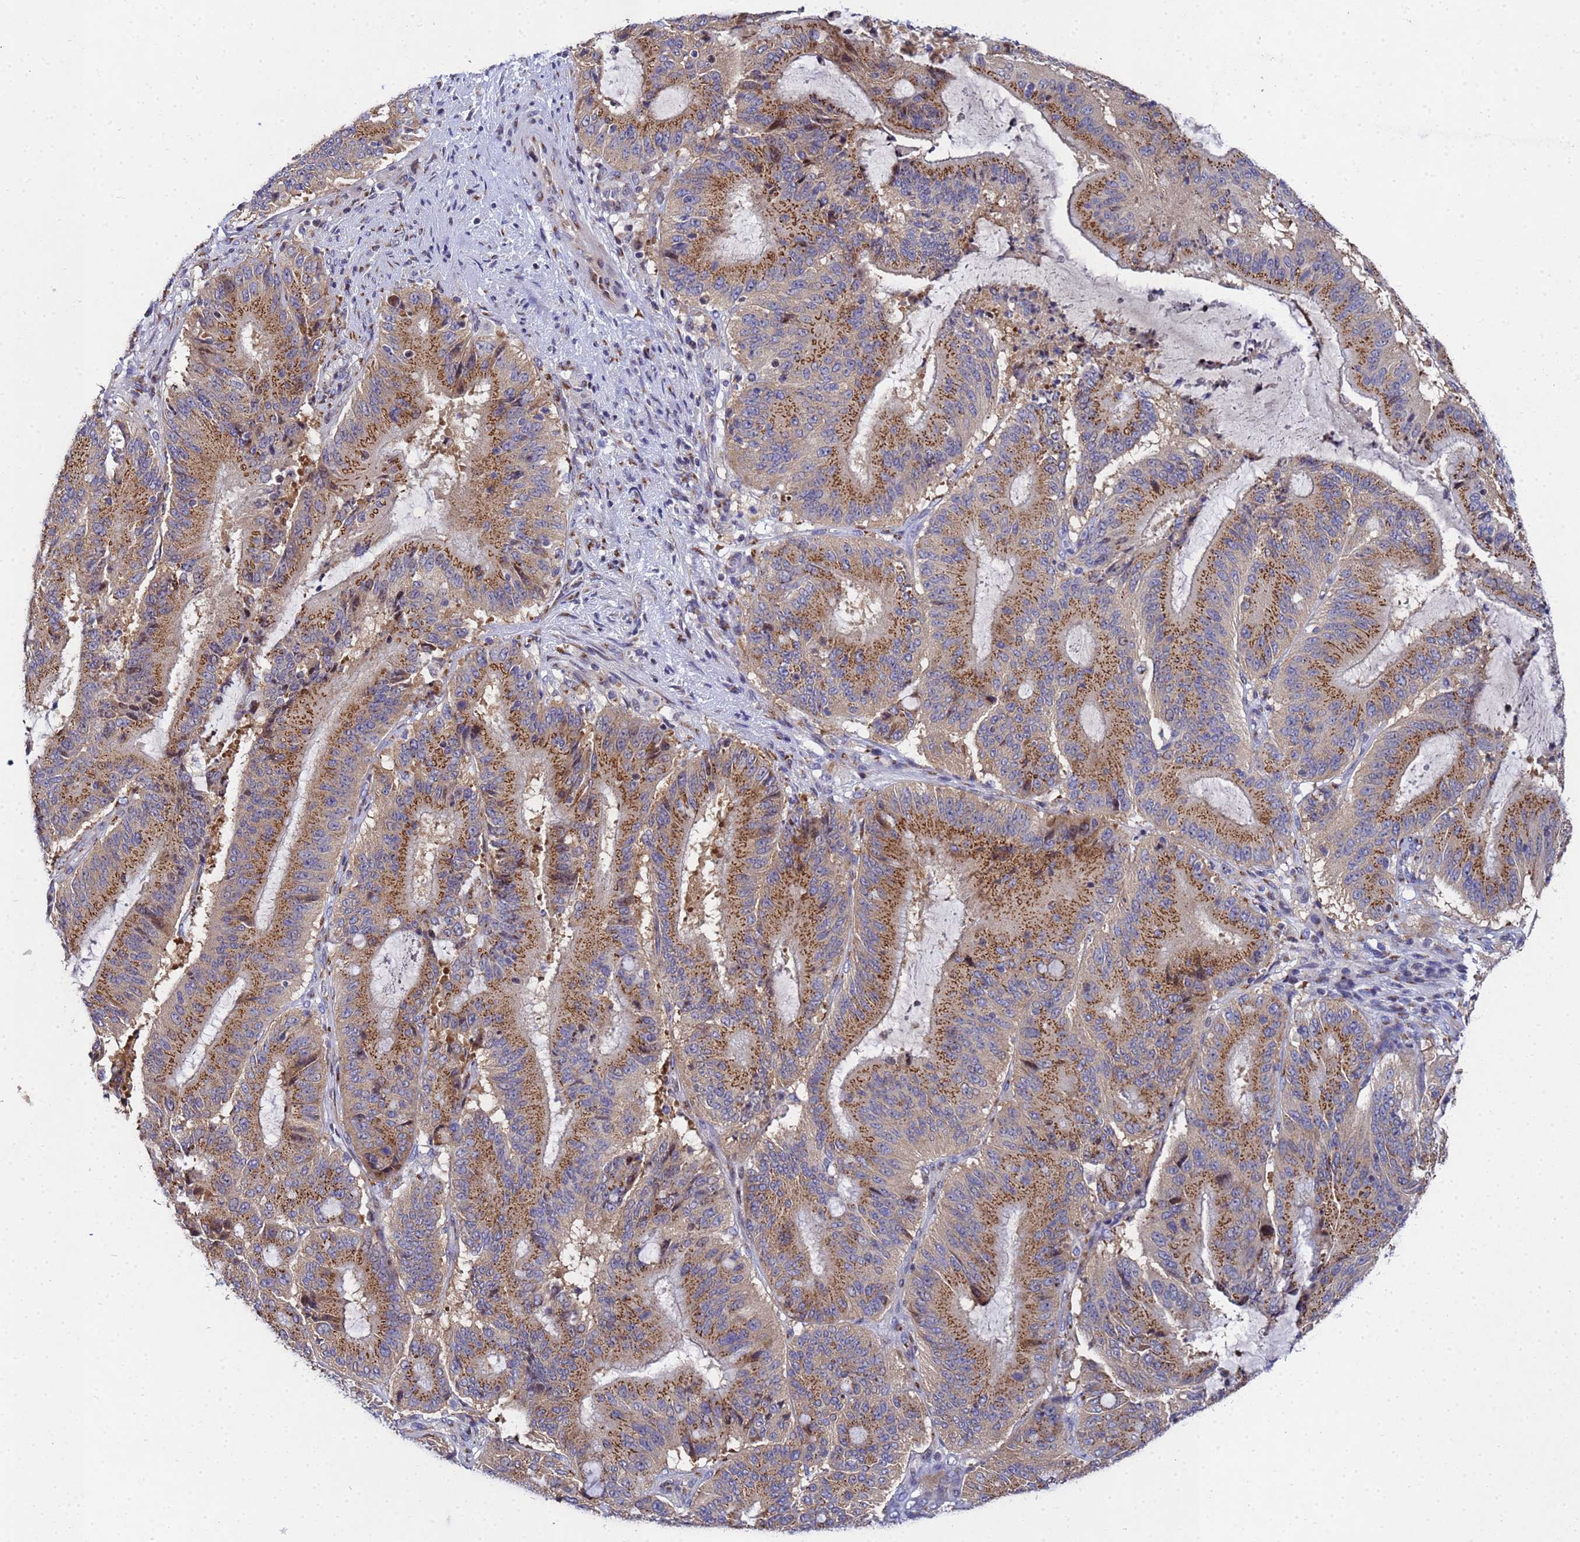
{"staining": {"intensity": "moderate", "quantity": ">75%", "location": "cytoplasmic/membranous"}, "tissue": "liver cancer", "cell_type": "Tumor cells", "image_type": "cancer", "snomed": [{"axis": "morphology", "description": "Normal tissue, NOS"}, {"axis": "morphology", "description": "Cholangiocarcinoma"}, {"axis": "topography", "description": "Liver"}, {"axis": "topography", "description": "Peripheral nerve tissue"}], "caption": "IHC (DAB (3,3'-diaminobenzidine)) staining of liver cancer shows moderate cytoplasmic/membranous protein positivity in approximately >75% of tumor cells. (DAB (3,3'-diaminobenzidine) IHC, brown staining for protein, blue staining for nuclei).", "gene": "NSUN6", "patient": {"sex": "female", "age": 73}}